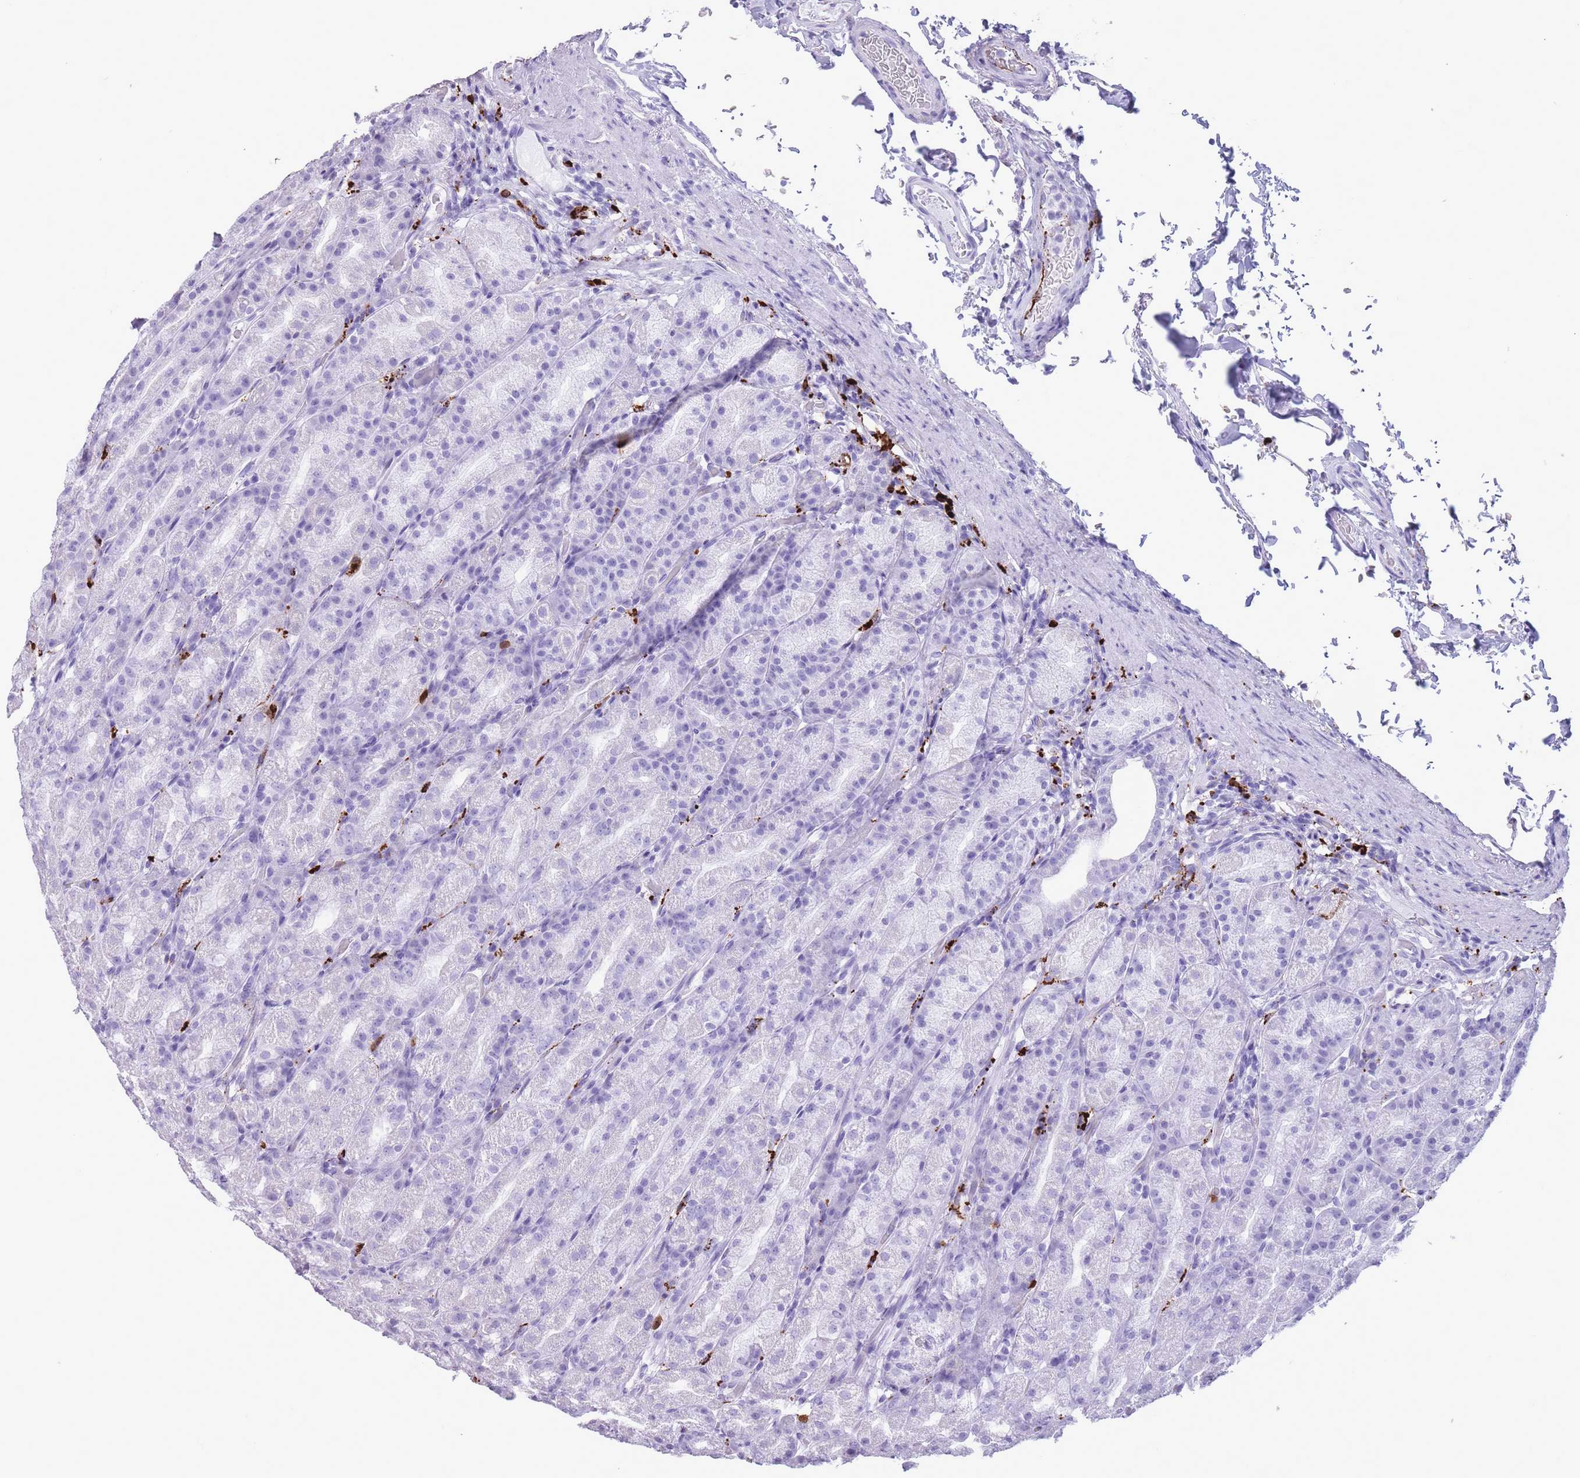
{"staining": {"intensity": "negative", "quantity": "none", "location": "none"}, "tissue": "stomach", "cell_type": "Glandular cells", "image_type": "normal", "snomed": [{"axis": "morphology", "description": "Normal tissue, NOS"}, {"axis": "topography", "description": "Stomach, upper"}, {"axis": "topography", "description": "Stomach"}], "caption": "A high-resolution image shows IHC staining of normal stomach, which reveals no significant positivity in glandular cells. Nuclei are stained in blue.", "gene": "OR4F16", "patient": {"sex": "male", "age": 68}}